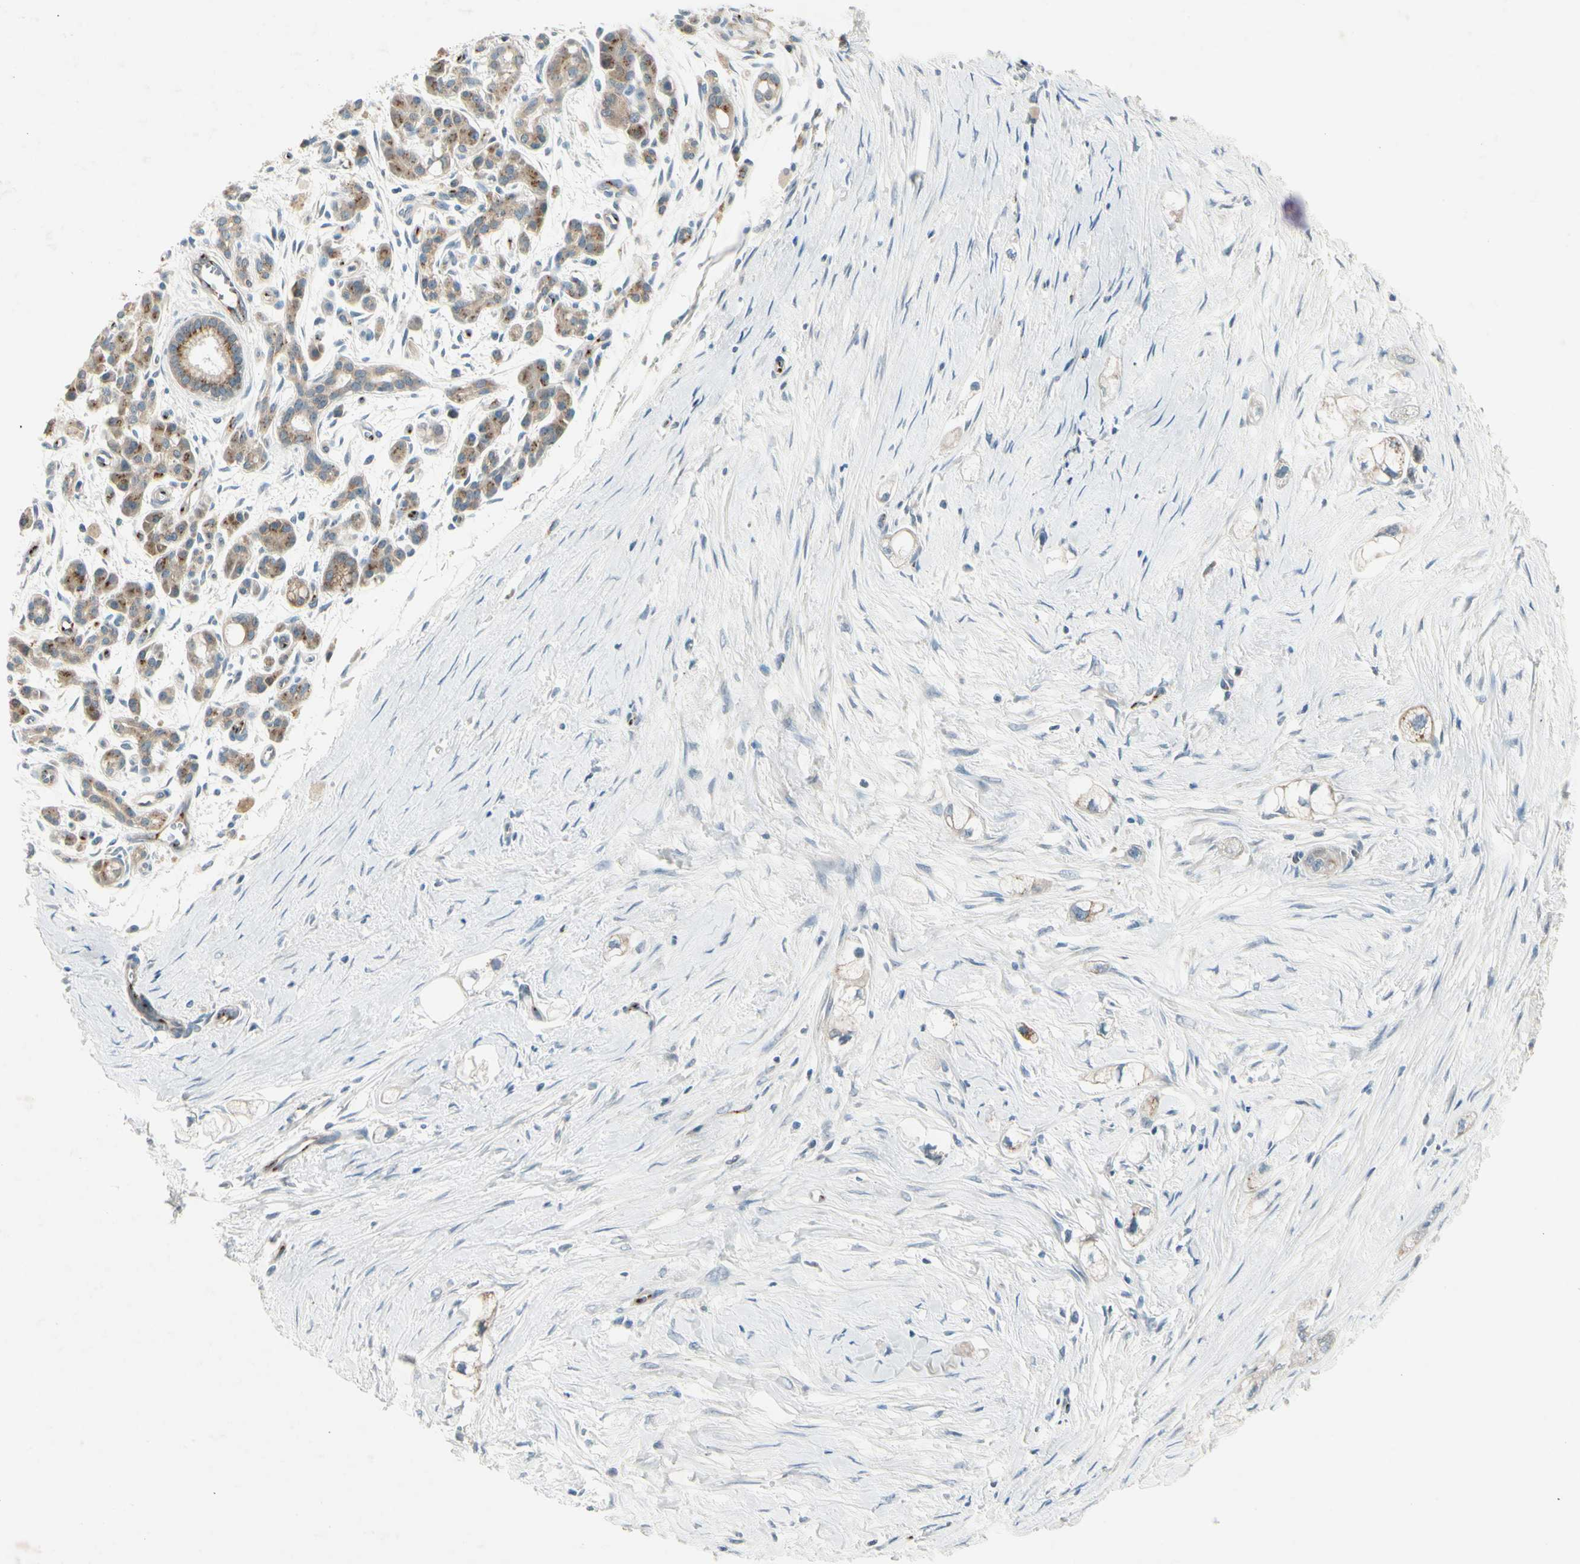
{"staining": {"intensity": "moderate", "quantity": ">75%", "location": "cytoplasmic/membranous"}, "tissue": "pancreatic cancer", "cell_type": "Tumor cells", "image_type": "cancer", "snomed": [{"axis": "morphology", "description": "Adenocarcinoma, NOS"}, {"axis": "topography", "description": "Pancreas"}], "caption": "A photomicrograph showing moderate cytoplasmic/membranous expression in about >75% of tumor cells in pancreatic cancer (adenocarcinoma), as visualized by brown immunohistochemical staining.", "gene": "MANSC1", "patient": {"sex": "male", "age": 74}}